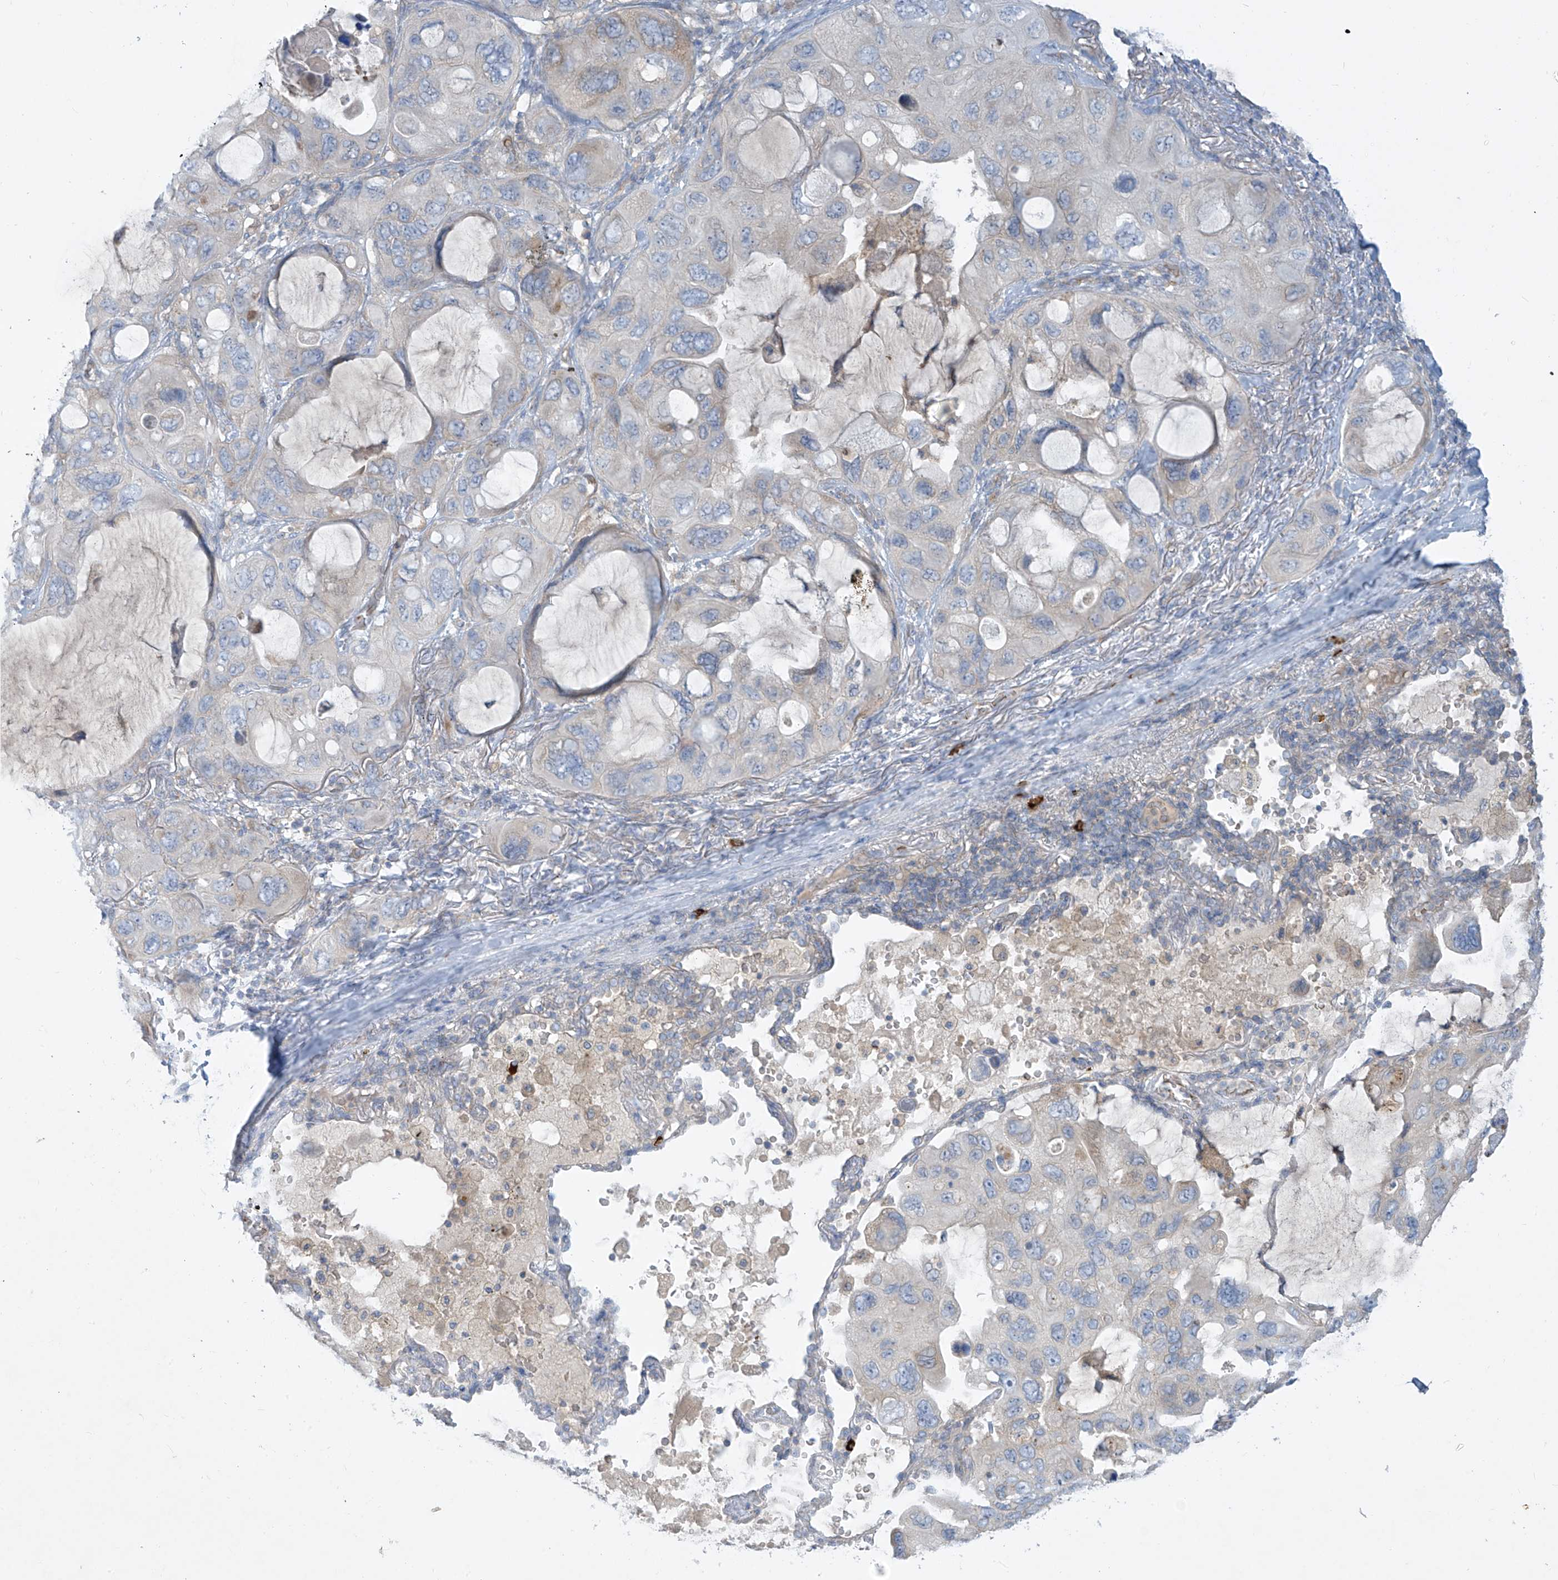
{"staining": {"intensity": "negative", "quantity": "none", "location": "none"}, "tissue": "lung cancer", "cell_type": "Tumor cells", "image_type": "cancer", "snomed": [{"axis": "morphology", "description": "Squamous cell carcinoma, NOS"}, {"axis": "topography", "description": "Lung"}], "caption": "Protein analysis of lung cancer (squamous cell carcinoma) exhibits no significant positivity in tumor cells. (DAB IHC with hematoxylin counter stain).", "gene": "DGKQ", "patient": {"sex": "female", "age": 73}}